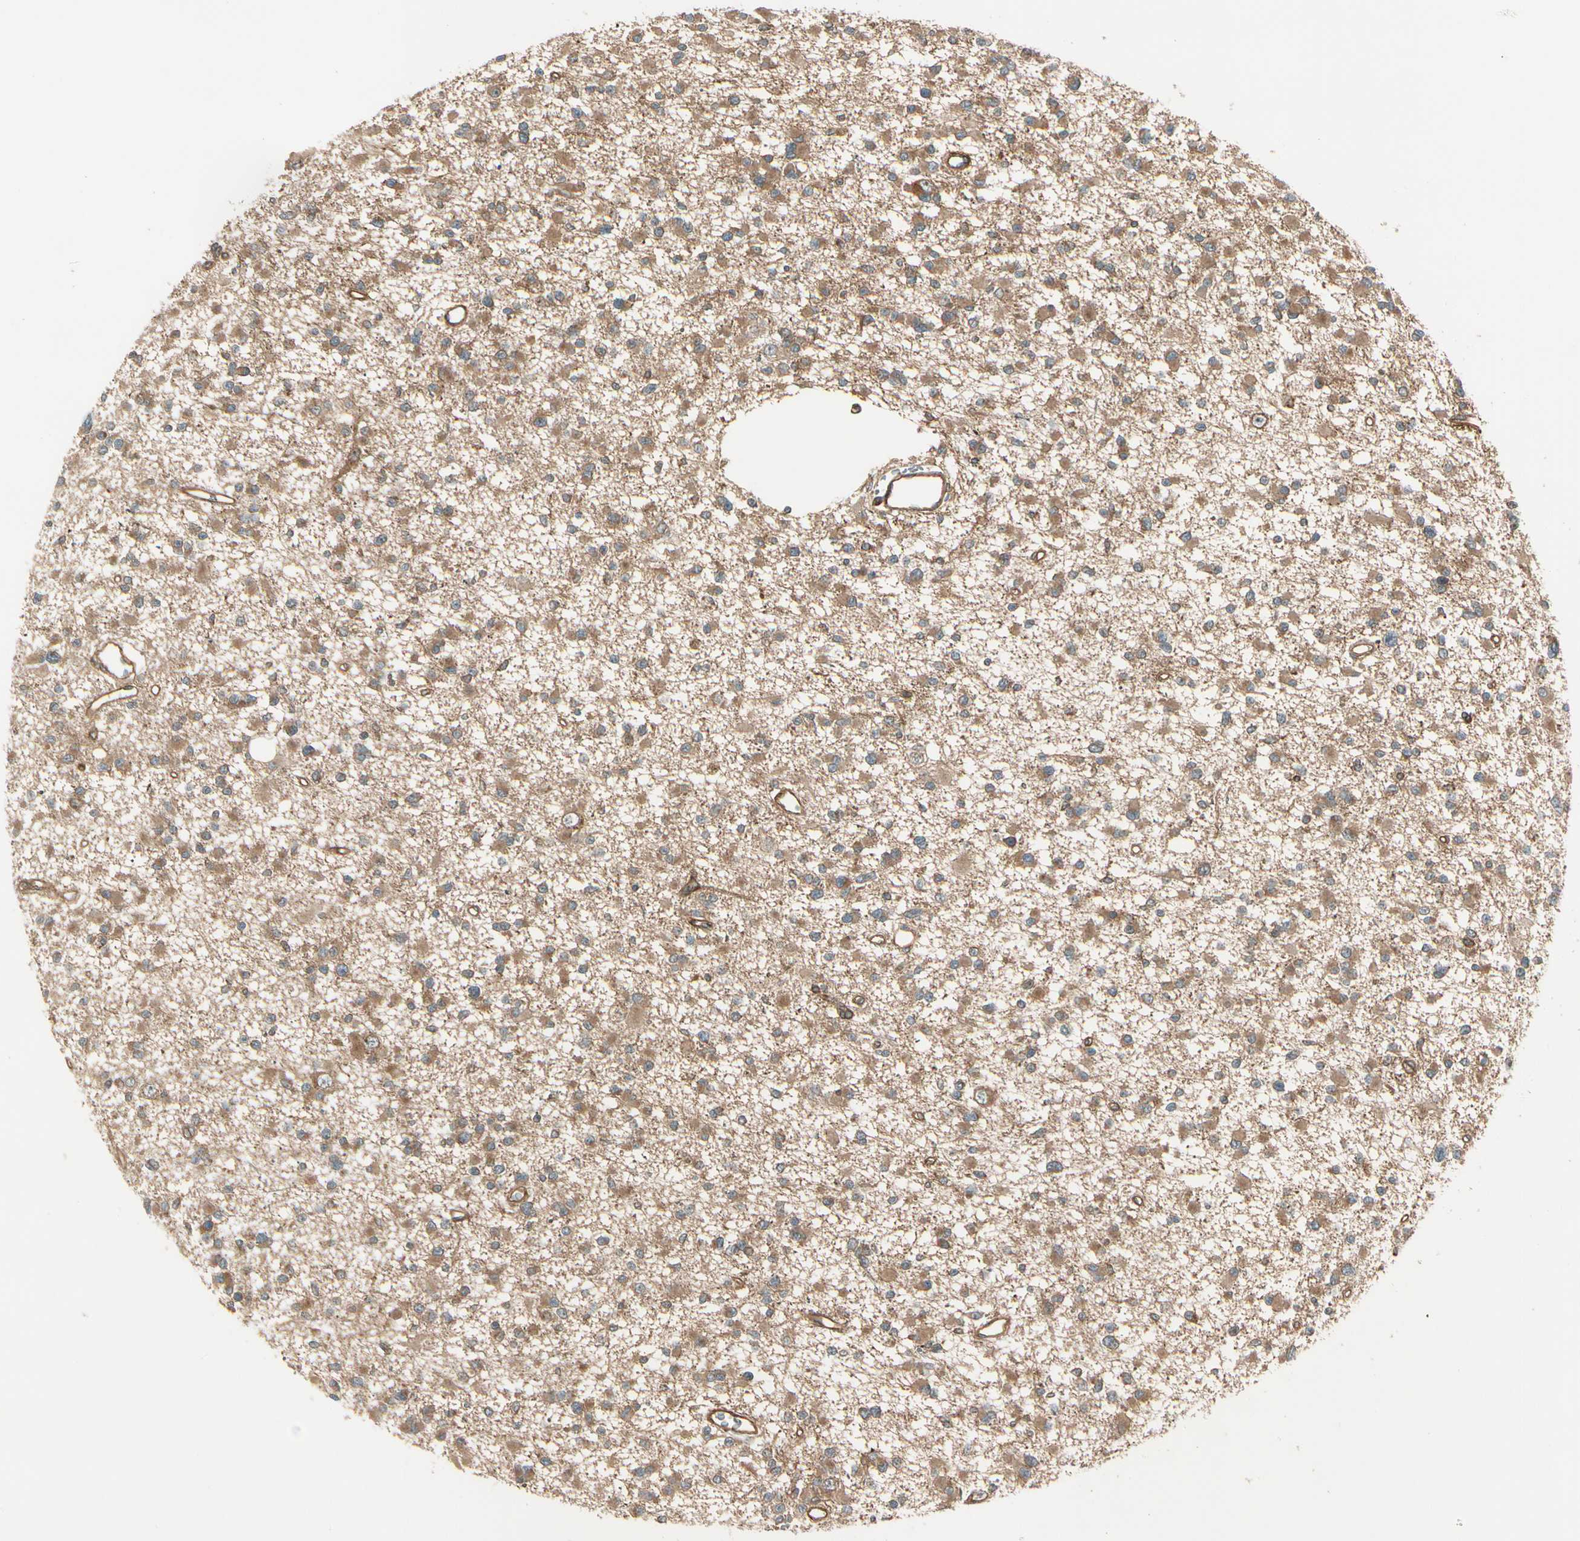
{"staining": {"intensity": "moderate", "quantity": ">75%", "location": "cytoplasmic/membranous"}, "tissue": "glioma", "cell_type": "Tumor cells", "image_type": "cancer", "snomed": [{"axis": "morphology", "description": "Glioma, malignant, Low grade"}, {"axis": "topography", "description": "Brain"}], "caption": "Malignant low-grade glioma tissue demonstrates moderate cytoplasmic/membranous expression in about >75% of tumor cells, visualized by immunohistochemistry.", "gene": "FKBP15", "patient": {"sex": "female", "age": 22}}